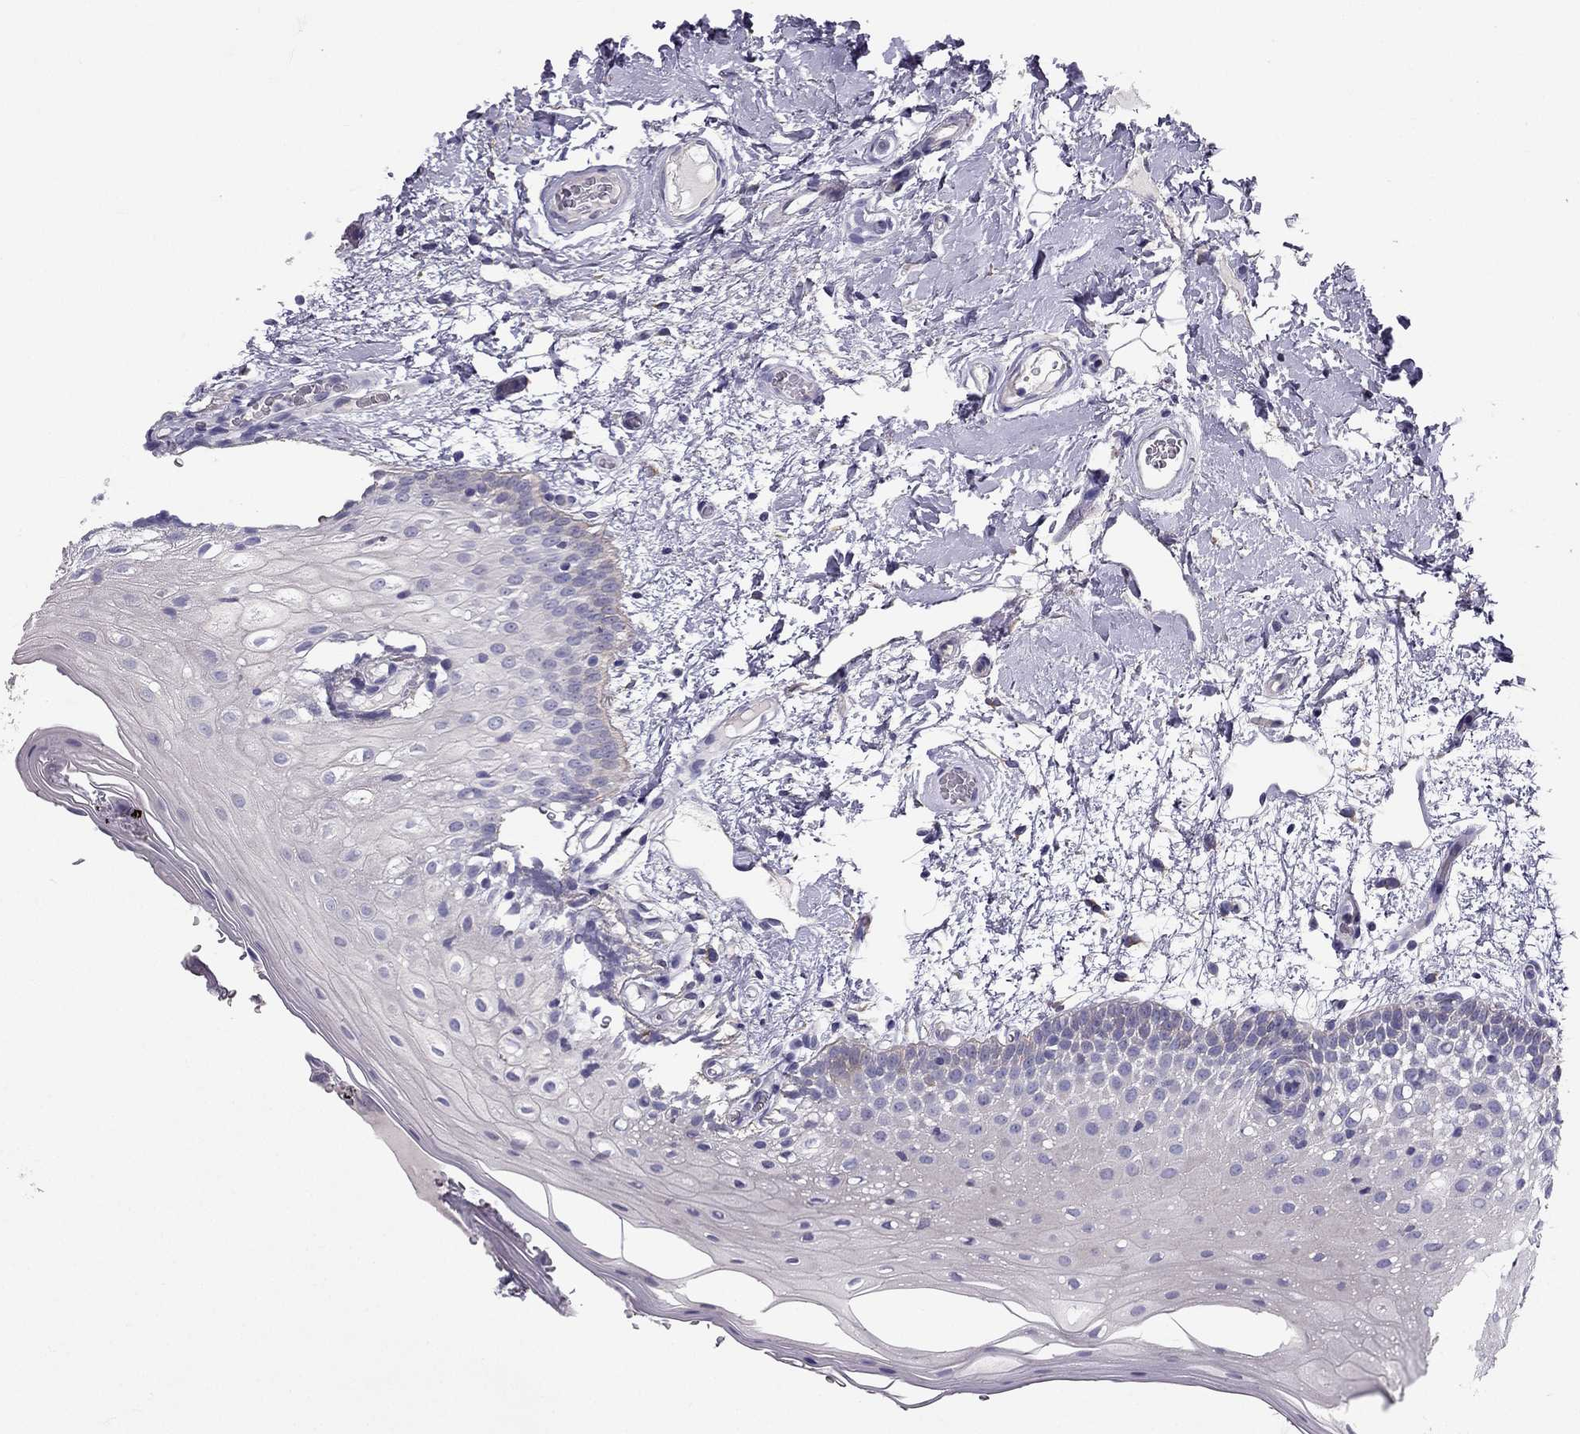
{"staining": {"intensity": "weak", "quantity": "<25%", "location": "cytoplasmic/membranous"}, "tissue": "oral mucosa", "cell_type": "Squamous epithelial cells", "image_type": "normal", "snomed": [{"axis": "morphology", "description": "Normal tissue, NOS"}, {"axis": "morphology", "description": "Squamous cell carcinoma, NOS"}, {"axis": "topography", "description": "Oral tissue"}, {"axis": "topography", "description": "Head-Neck"}], "caption": "Image shows no protein expression in squamous epithelial cells of normal oral mucosa.", "gene": "SYT5", "patient": {"sex": "male", "age": 69}}